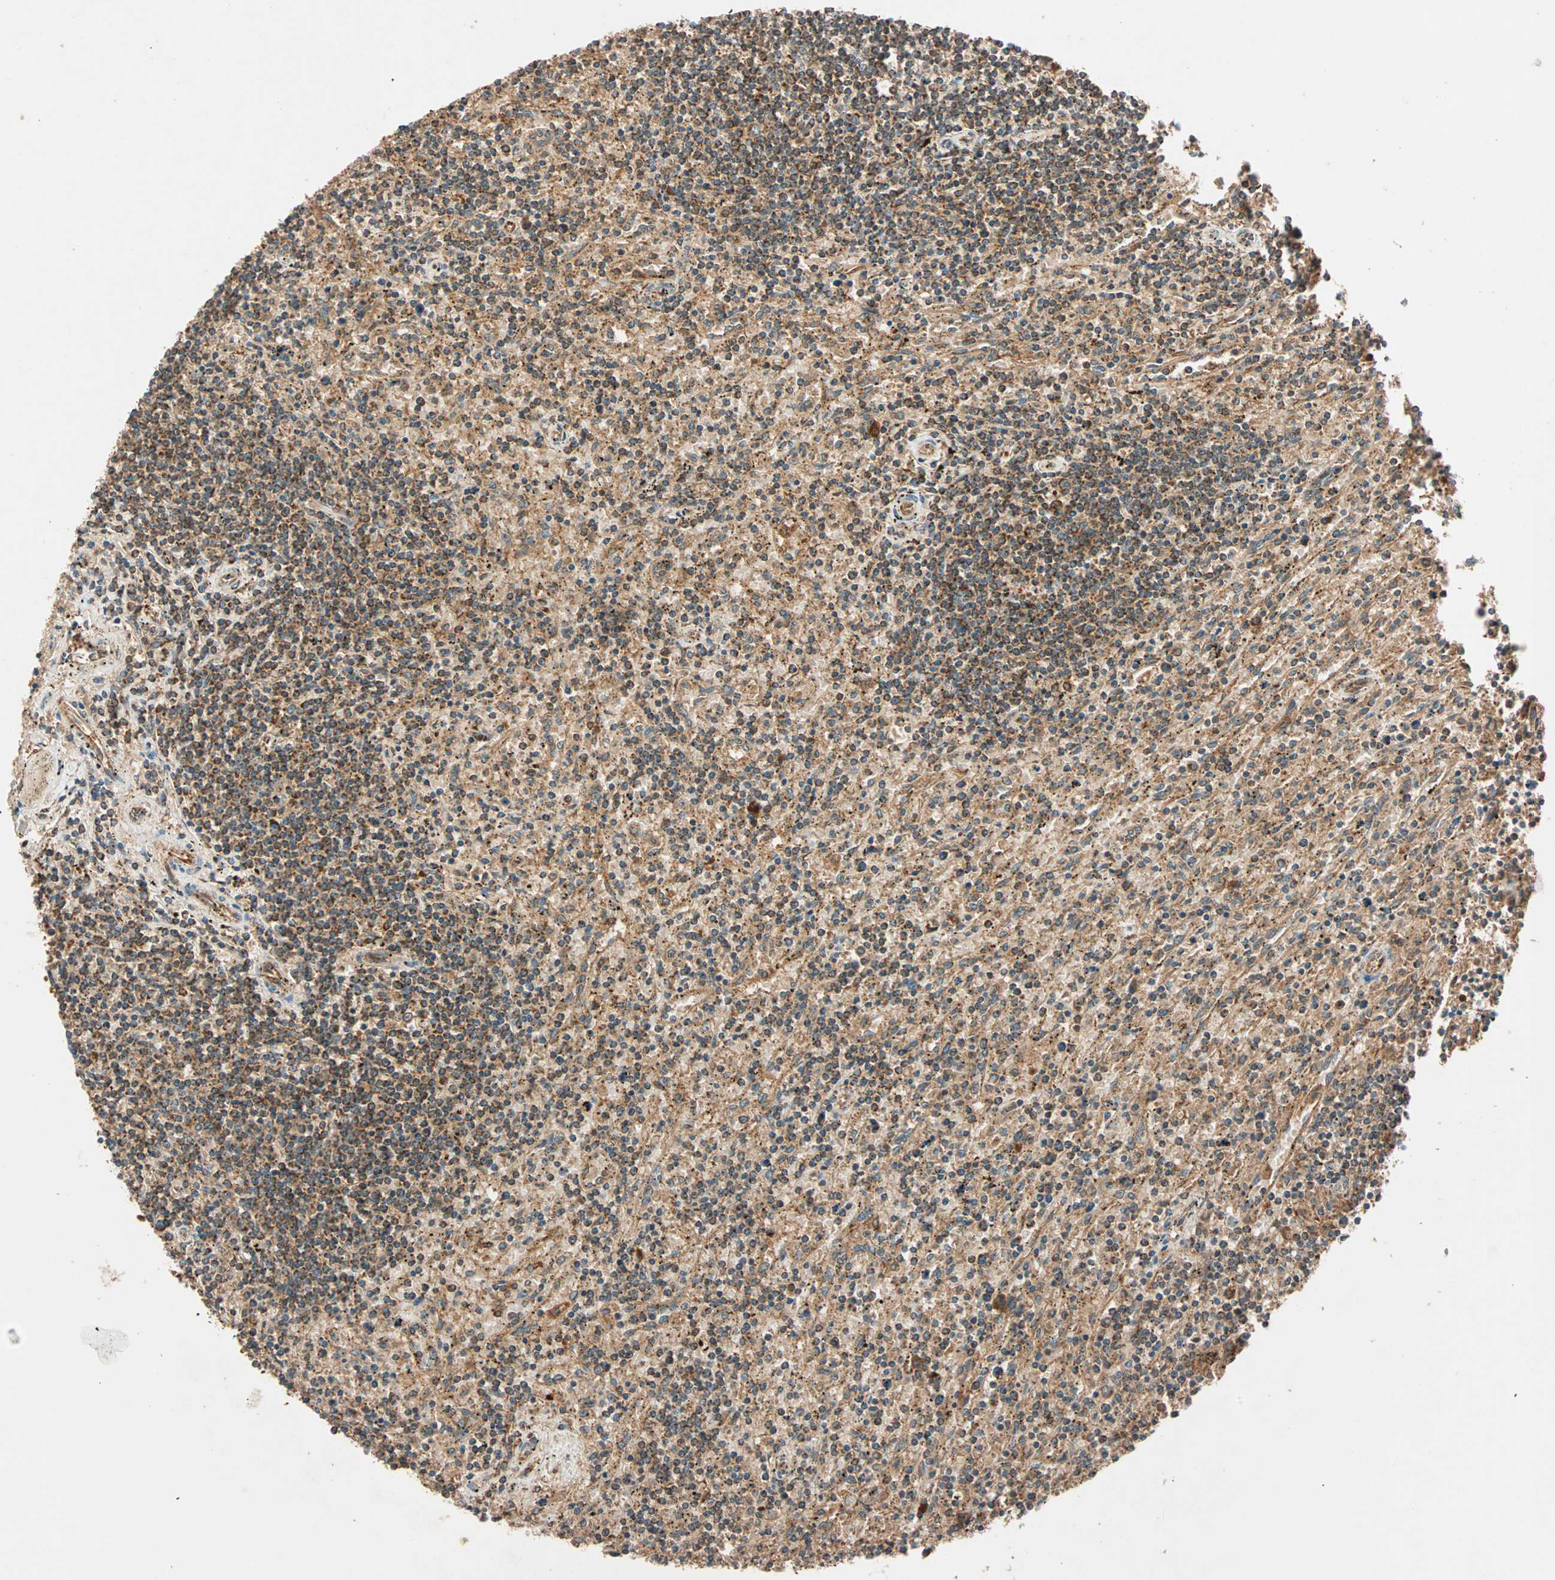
{"staining": {"intensity": "strong", "quantity": ">75%", "location": "cytoplasmic/membranous"}, "tissue": "lymphoma", "cell_type": "Tumor cells", "image_type": "cancer", "snomed": [{"axis": "morphology", "description": "Malignant lymphoma, non-Hodgkin's type, Low grade"}, {"axis": "topography", "description": "Spleen"}], "caption": "Lymphoma stained with a brown dye exhibits strong cytoplasmic/membranous positive expression in approximately >75% of tumor cells.", "gene": "MAPK1", "patient": {"sex": "male", "age": 76}}